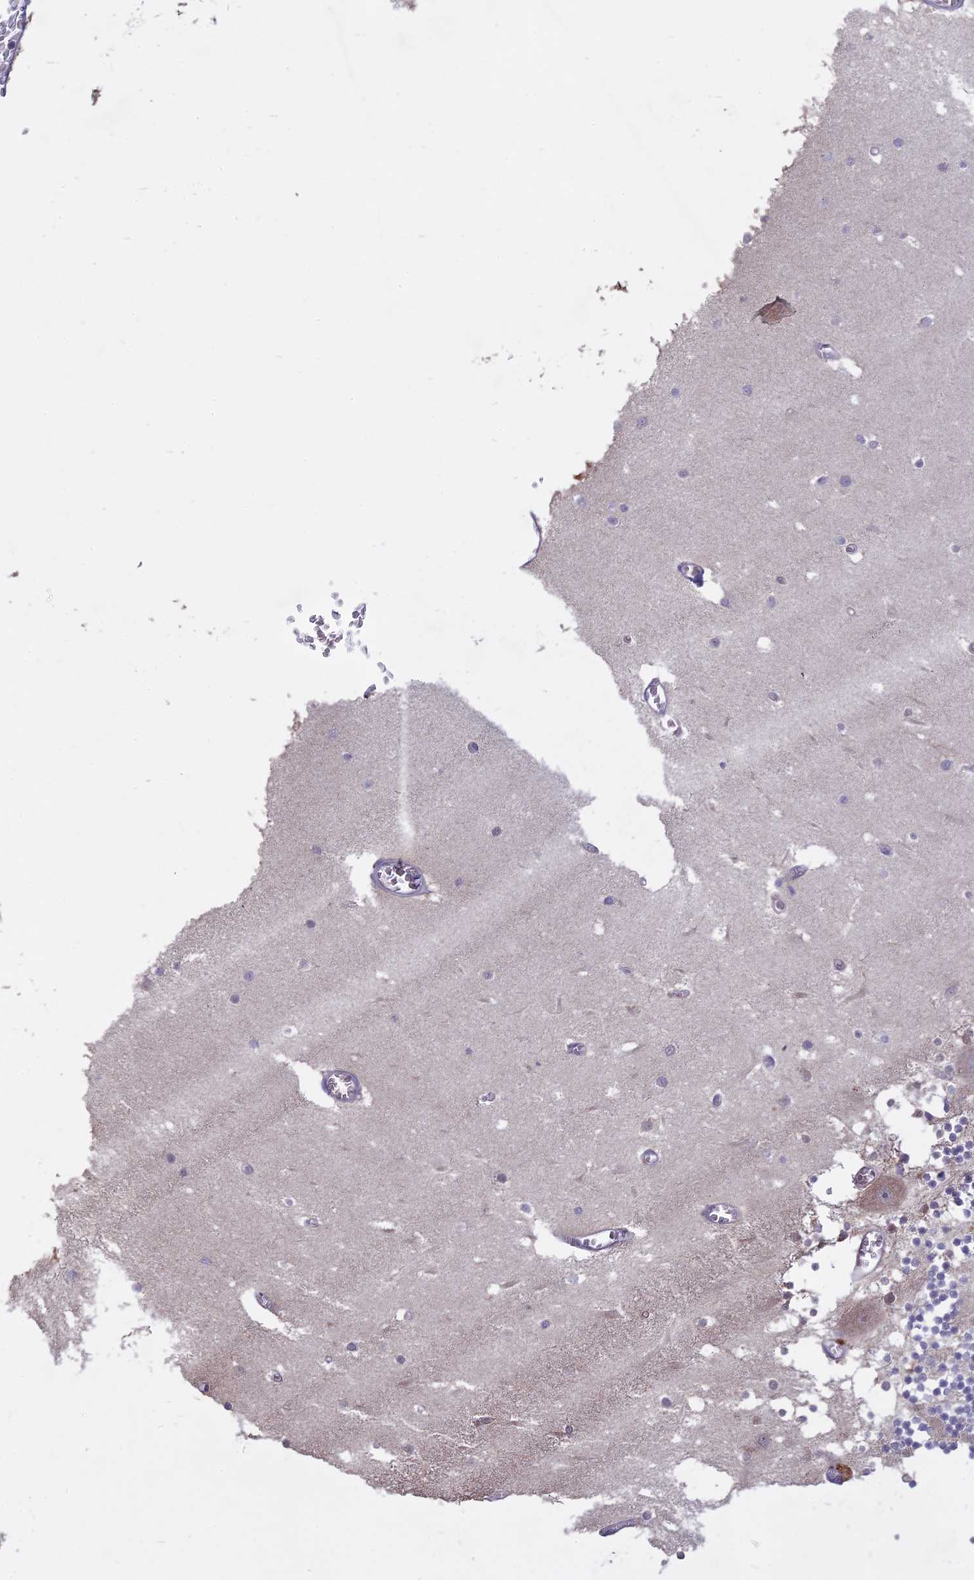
{"staining": {"intensity": "negative", "quantity": "none", "location": "none"}, "tissue": "cerebellum", "cell_type": "Cells in granular layer", "image_type": "normal", "snomed": [{"axis": "morphology", "description": "Normal tissue, NOS"}, {"axis": "topography", "description": "Cerebellum"}], "caption": "Photomicrograph shows no significant protein staining in cells in granular layer of normal cerebellum.", "gene": "TMEM208", "patient": {"sex": "female", "age": 28}}